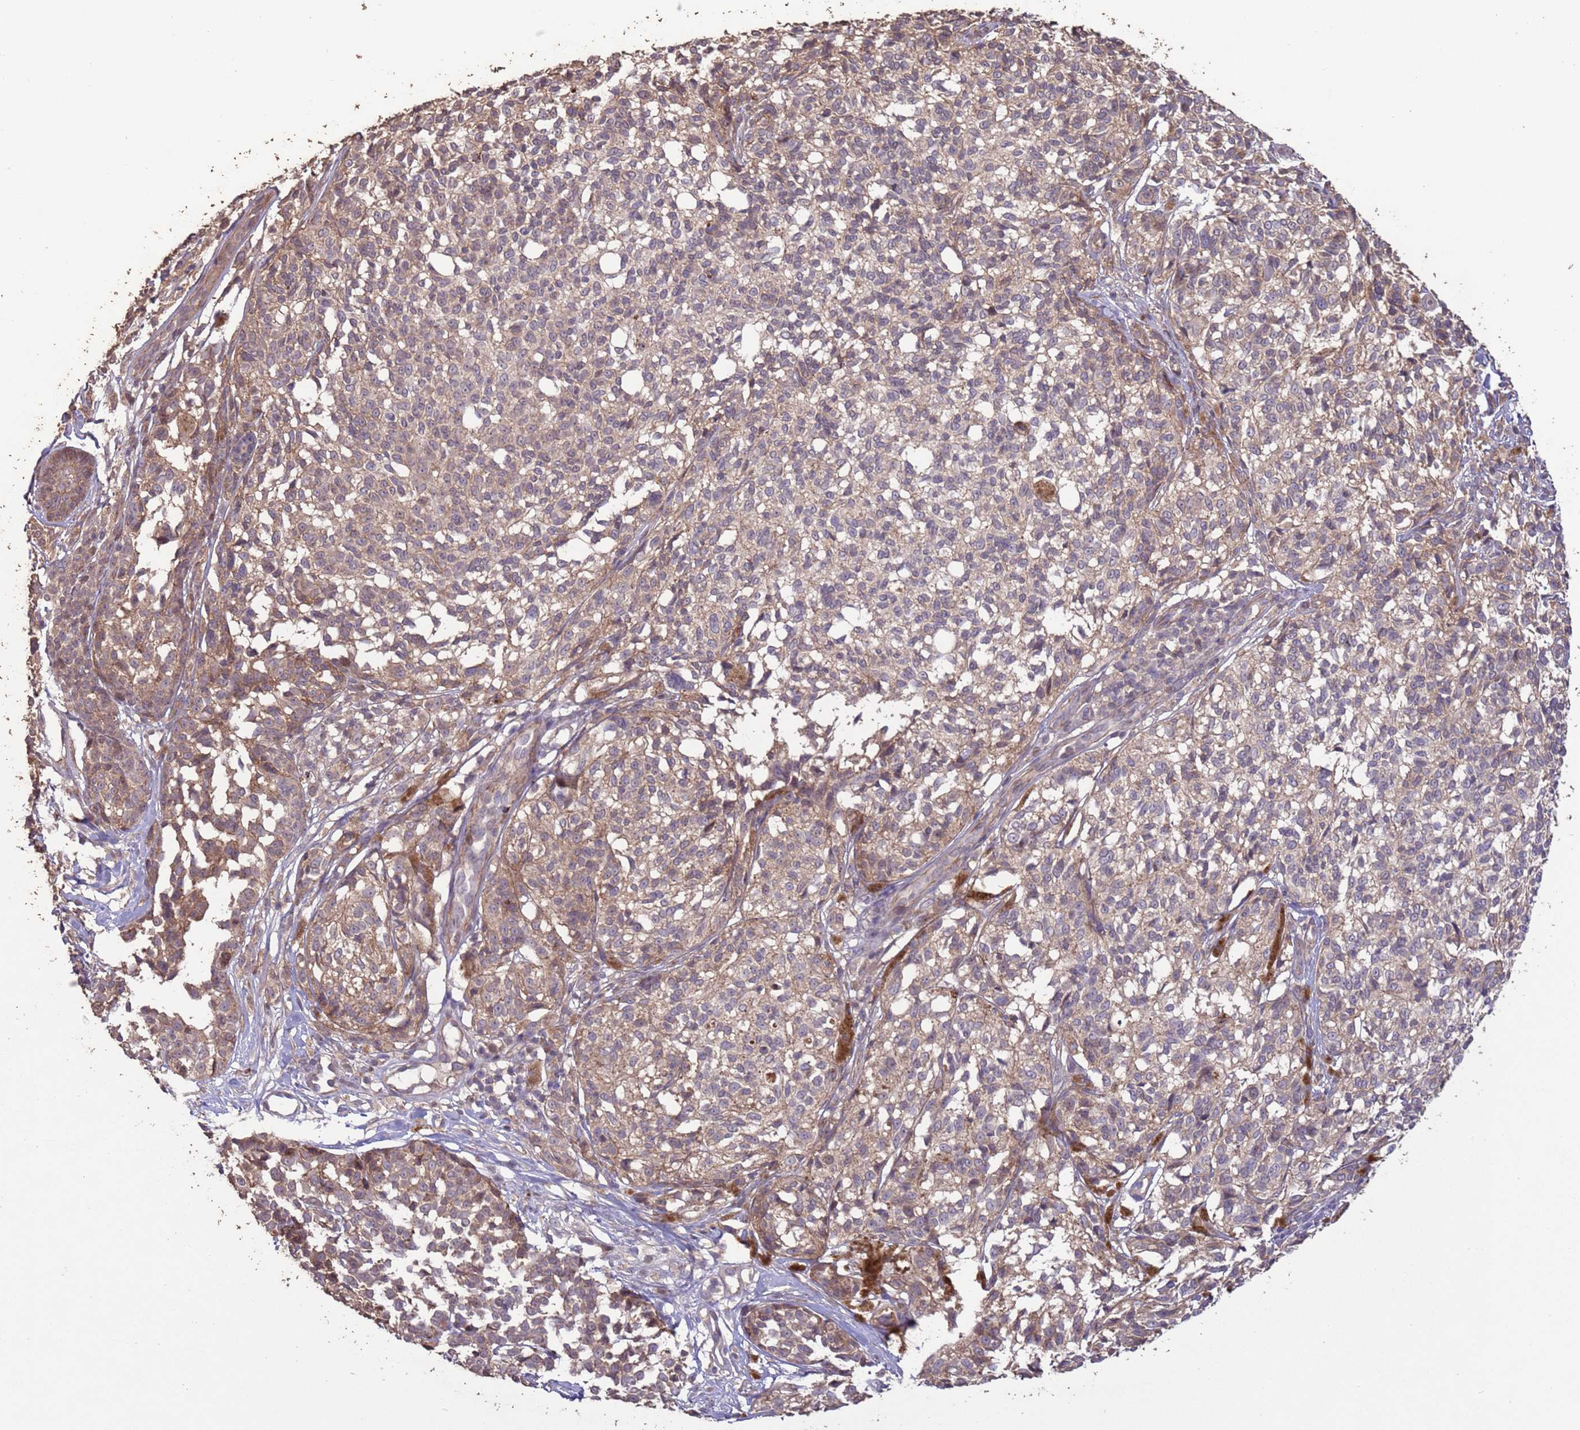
{"staining": {"intensity": "weak", "quantity": ">75%", "location": "cytoplasmic/membranous"}, "tissue": "melanoma", "cell_type": "Tumor cells", "image_type": "cancer", "snomed": [{"axis": "morphology", "description": "Malignant melanoma, NOS"}, {"axis": "topography", "description": "Skin of upper extremity"}], "caption": "A histopathology image of malignant melanoma stained for a protein displays weak cytoplasmic/membranous brown staining in tumor cells.", "gene": "SLC9B2", "patient": {"sex": "male", "age": 40}}